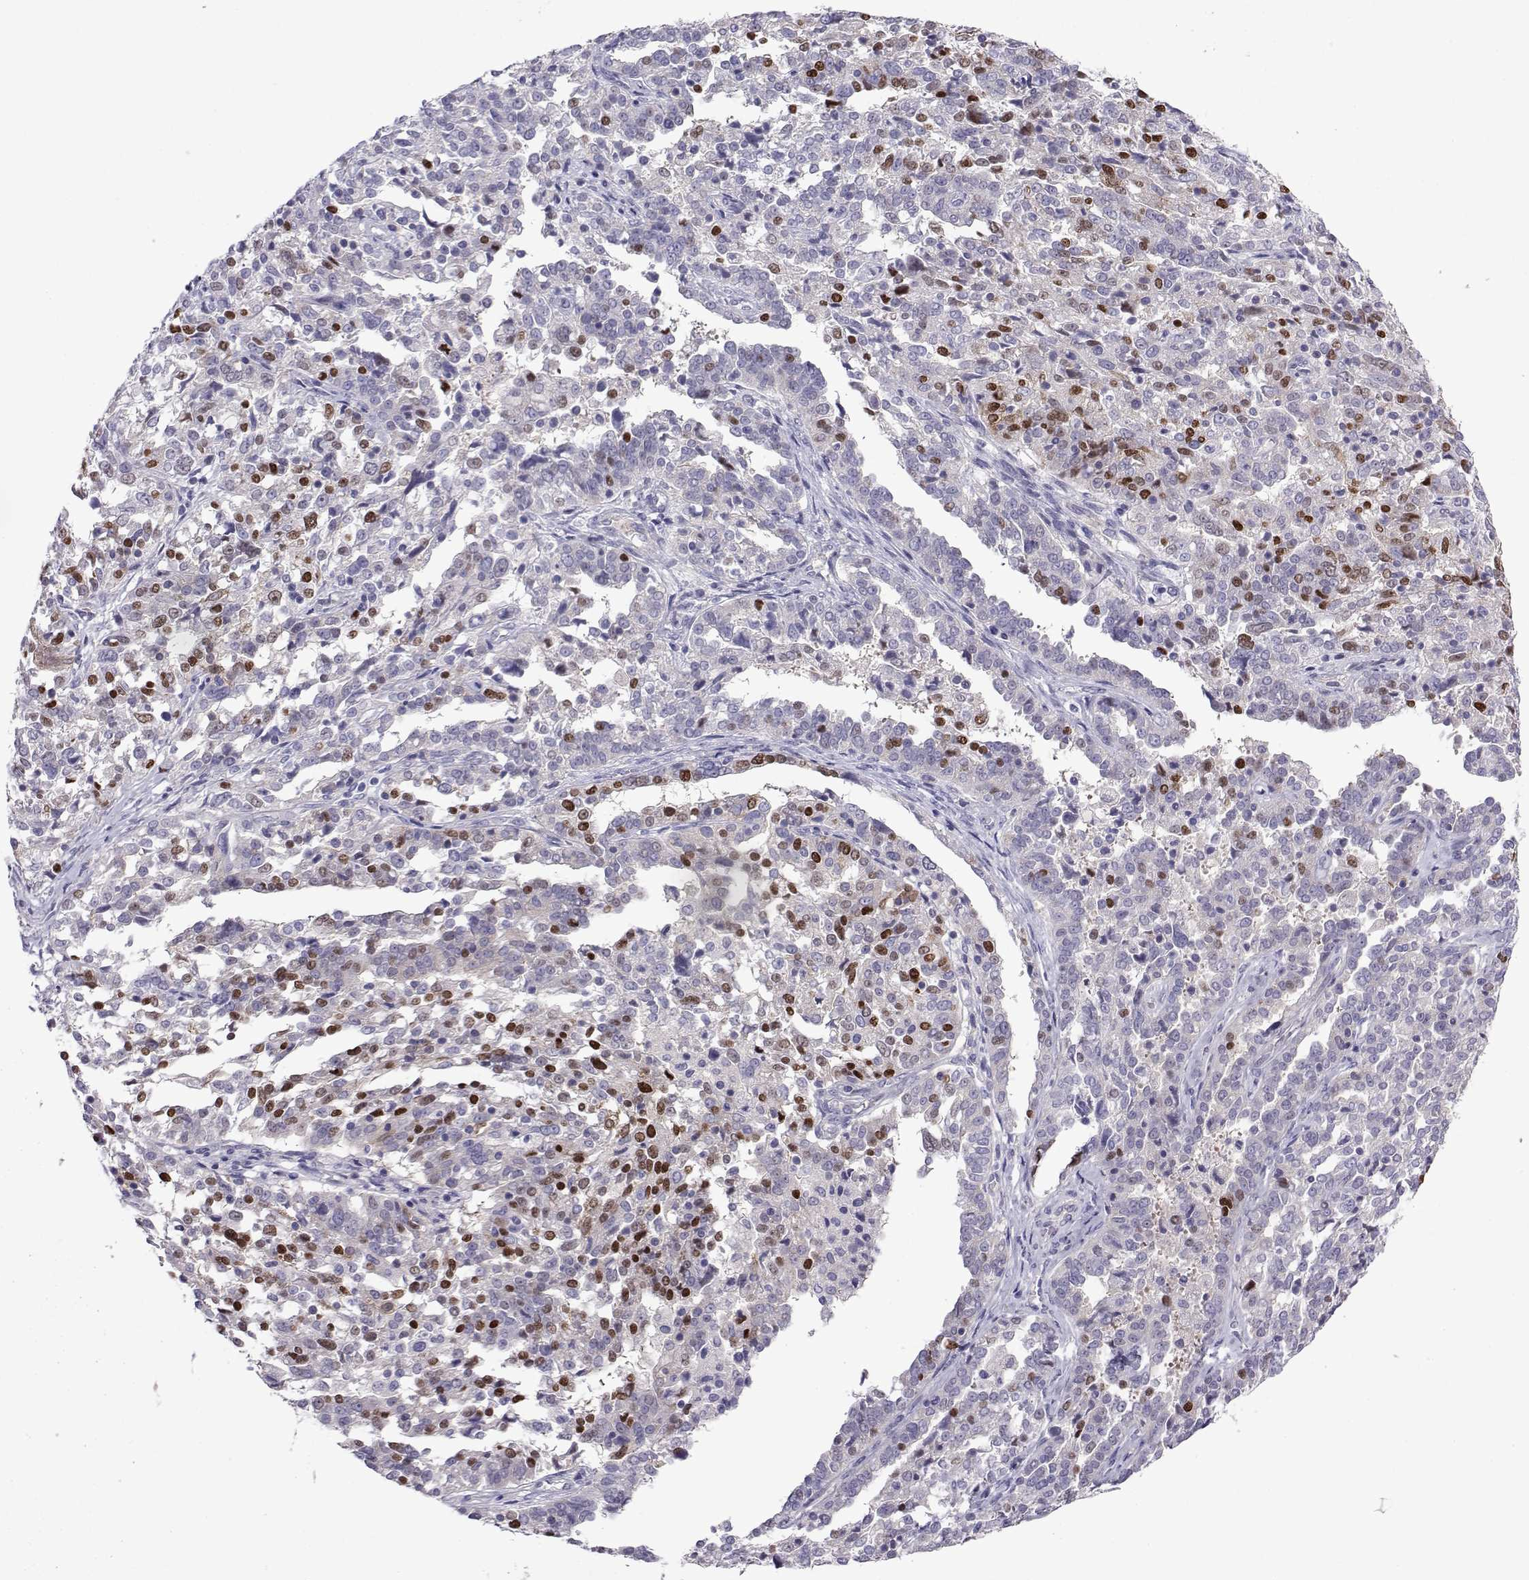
{"staining": {"intensity": "negative", "quantity": "none", "location": "none"}, "tissue": "ovarian cancer", "cell_type": "Tumor cells", "image_type": "cancer", "snomed": [{"axis": "morphology", "description": "Cystadenocarcinoma, serous, NOS"}, {"axis": "topography", "description": "Ovary"}], "caption": "Protein analysis of ovarian cancer reveals no significant expression in tumor cells.", "gene": "COL22A1", "patient": {"sex": "female", "age": 67}}